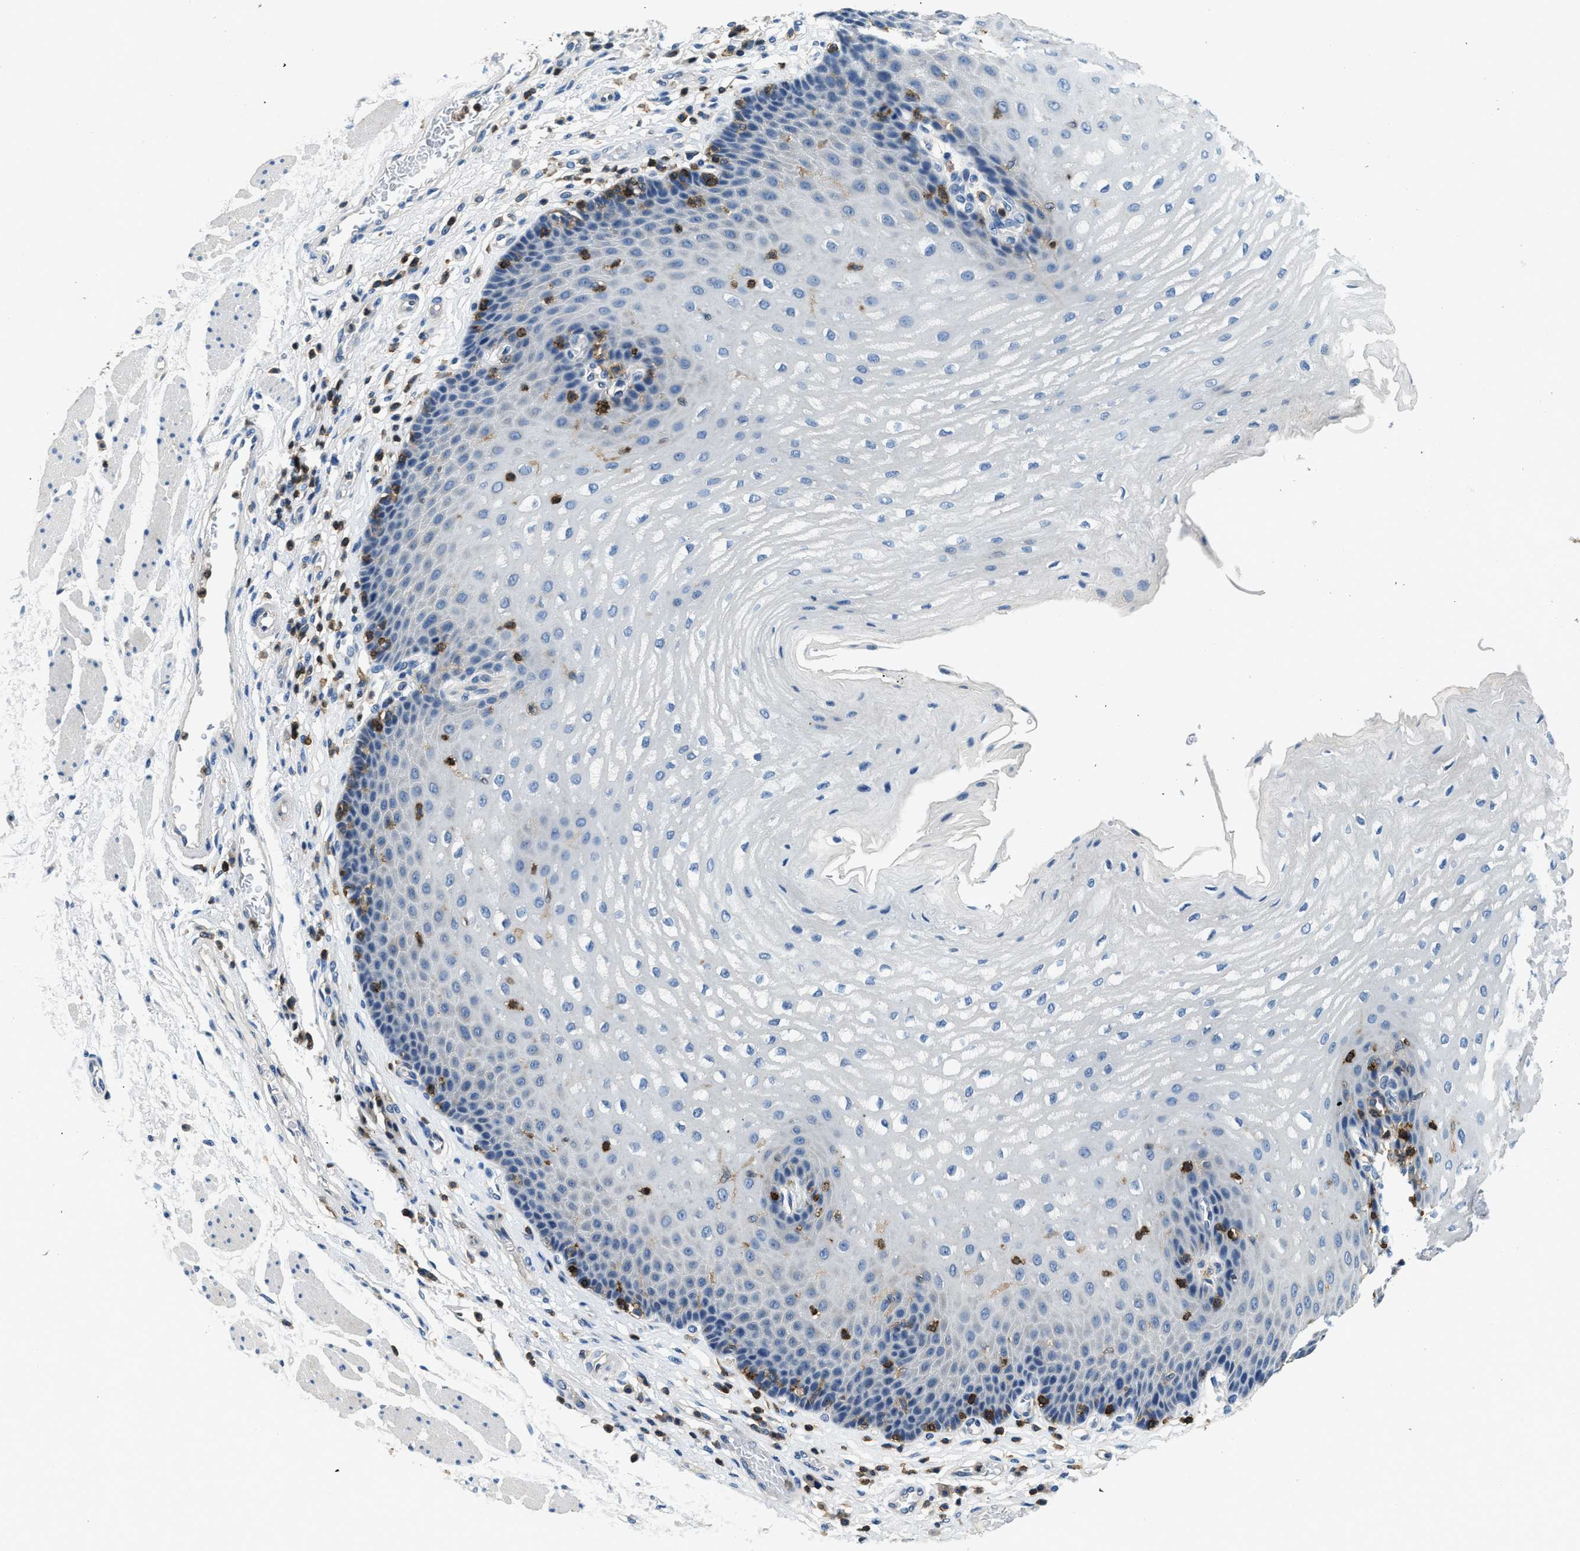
{"staining": {"intensity": "negative", "quantity": "none", "location": "none"}, "tissue": "esophagus", "cell_type": "Squamous epithelial cells", "image_type": "normal", "snomed": [{"axis": "morphology", "description": "Normal tissue, NOS"}, {"axis": "topography", "description": "Esophagus"}], "caption": "This is an immunohistochemistry (IHC) micrograph of benign esophagus. There is no staining in squamous epithelial cells.", "gene": "MYO1G", "patient": {"sex": "male", "age": 54}}